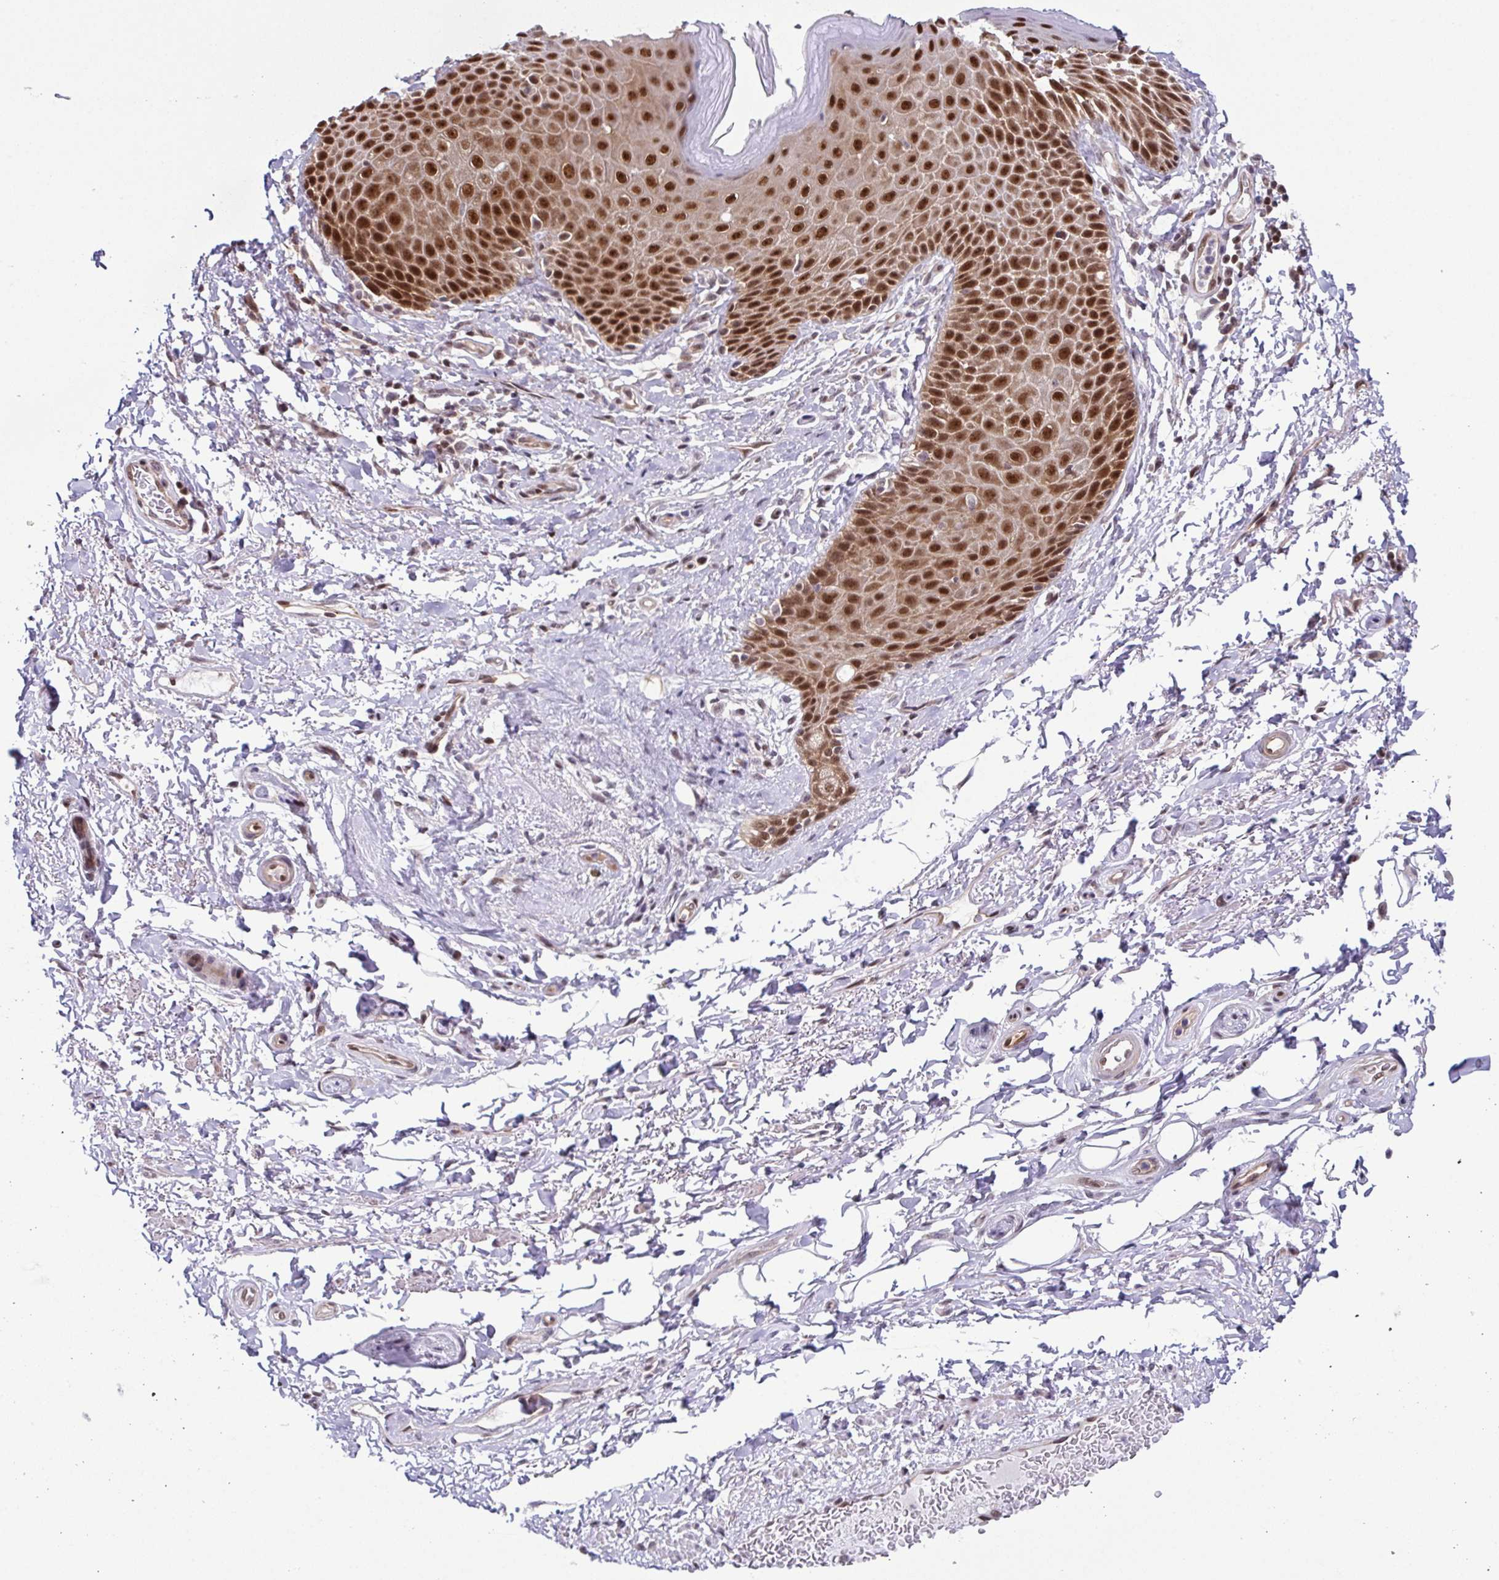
{"staining": {"intensity": "negative", "quantity": "none", "location": "none"}, "tissue": "adipose tissue", "cell_type": "Adipocytes", "image_type": "normal", "snomed": [{"axis": "morphology", "description": "Normal tissue, NOS"}, {"axis": "topography", "description": "Peripheral nerve tissue"}], "caption": "This image is of benign adipose tissue stained with IHC to label a protein in brown with the nuclei are counter-stained blue. There is no positivity in adipocytes.", "gene": "DNAJB1", "patient": {"sex": "male", "age": 51}}